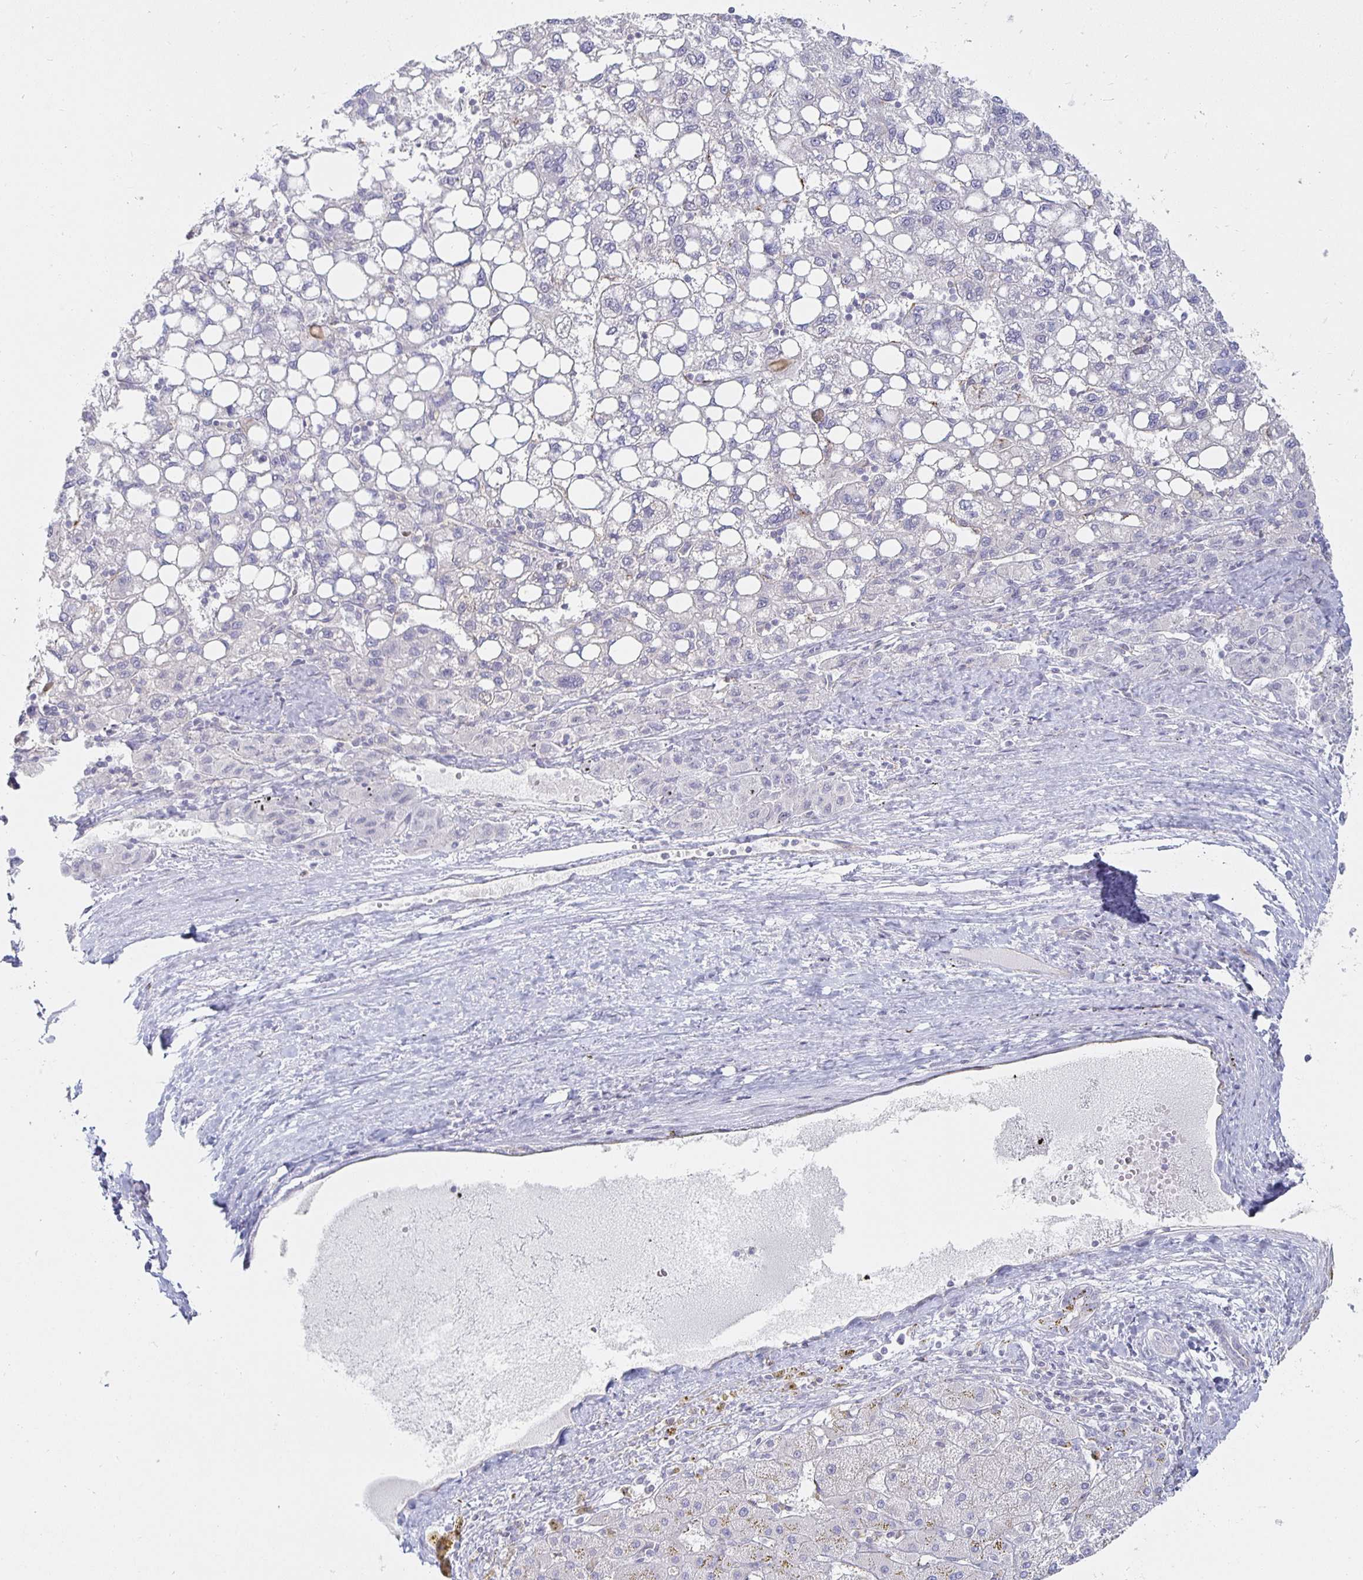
{"staining": {"intensity": "negative", "quantity": "none", "location": "none"}, "tissue": "liver cancer", "cell_type": "Tumor cells", "image_type": "cancer", "snomed": [{"axis": "morphology", "description": "Carcinoma, Hepatocellular, NOS"}, {"axis": "topography", "description": "Liver"}], "caption": "Human liver cancer (hepatocellular carcinoma) stained for a protein using immunohistochemistry exhibits no positivity in tumor cells.", "gene": "S100G", "patient": {"sex": "female", "age": 82}}